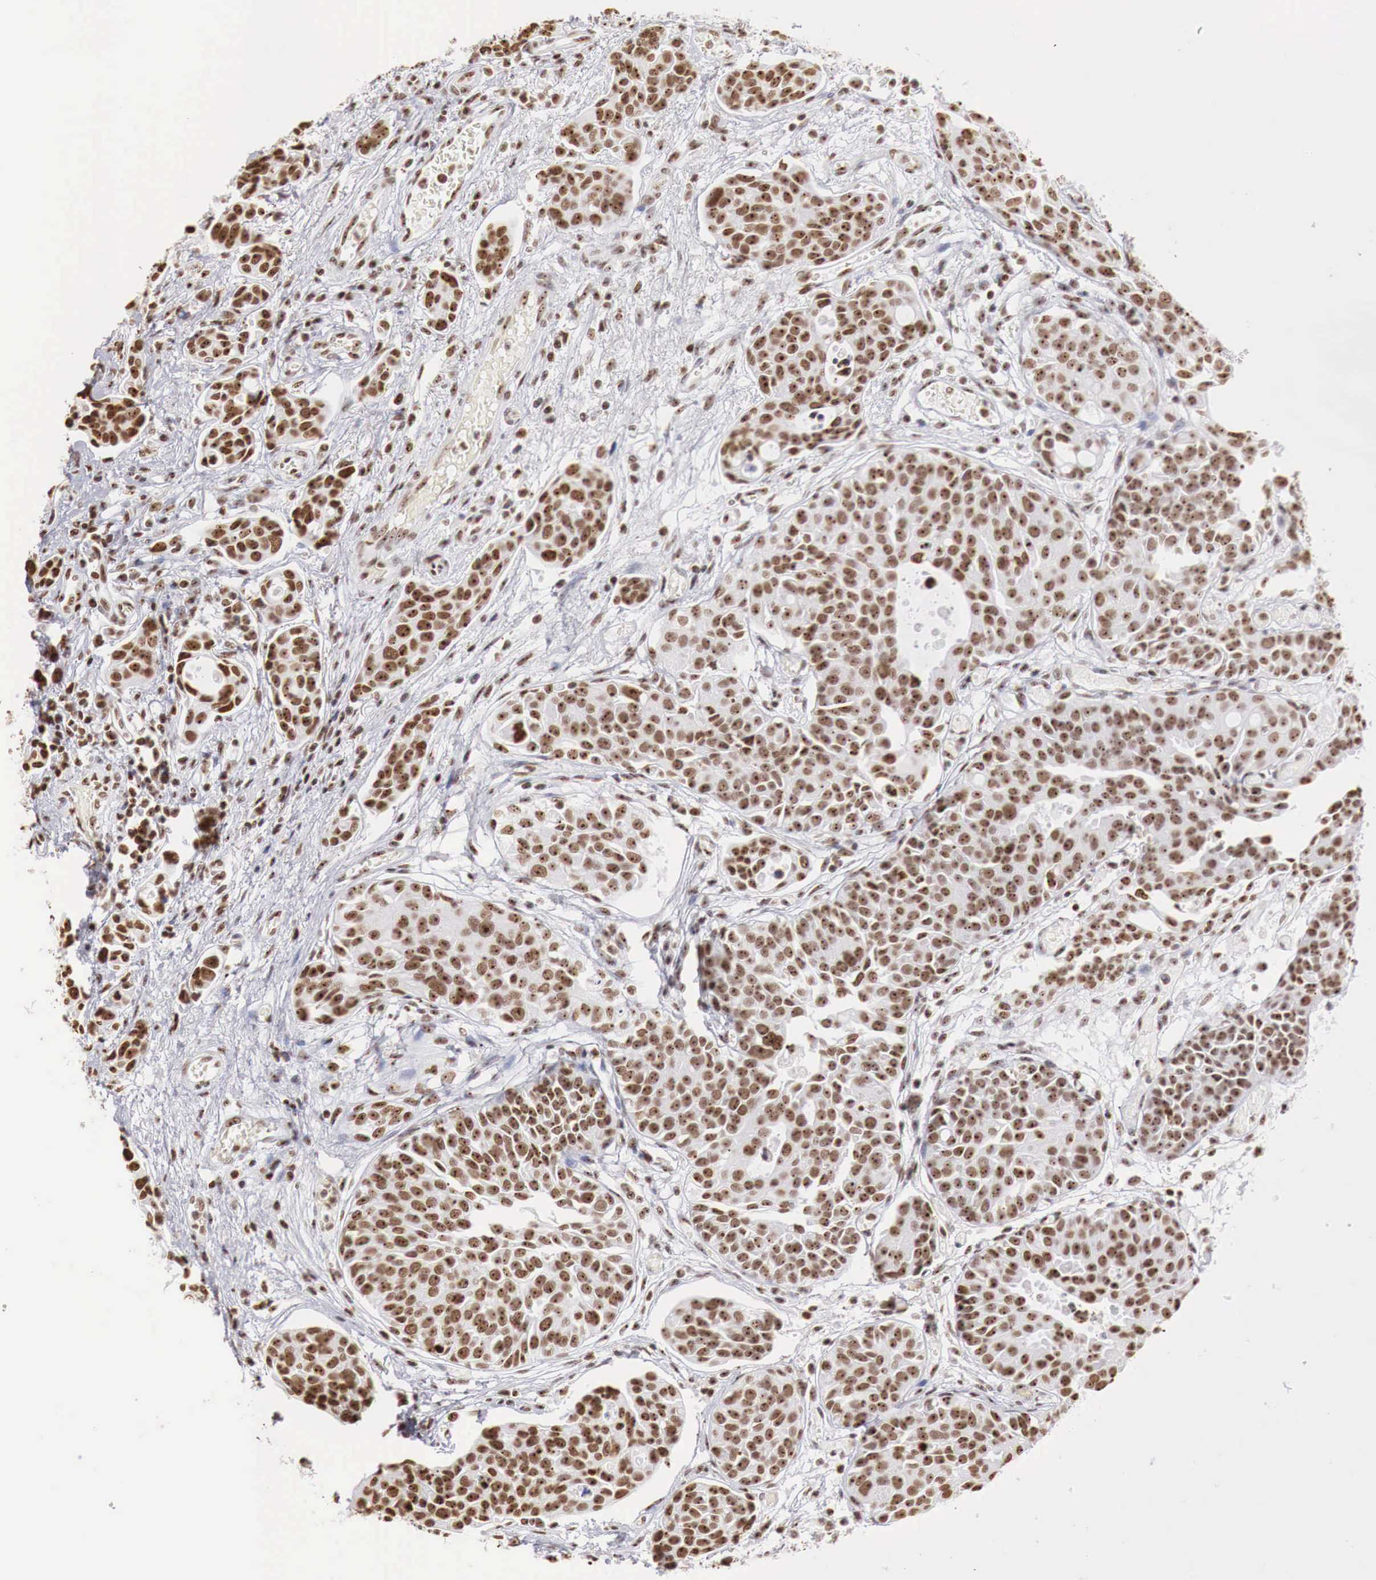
{"staining": {"intensity": "strong", "quantity": ">75%", "location": "nuclear"}, "tissue": "urothelial cancer", "cell_type": "Tumor cells", "image_type": "cancer", "snomed": [{"axis": "morphology", "description": "Urothelial carcinoma, High grade"}, {"axis": "topography", "description": "Urinary bladder"}], "caption": "Urothelial cancer was stained to show a protein in brown. There is high levels of strong nuclear expression in about >75% of tumor cells.", "gene": "DKC1", "patient": {"sex": "male", "age": 78}}